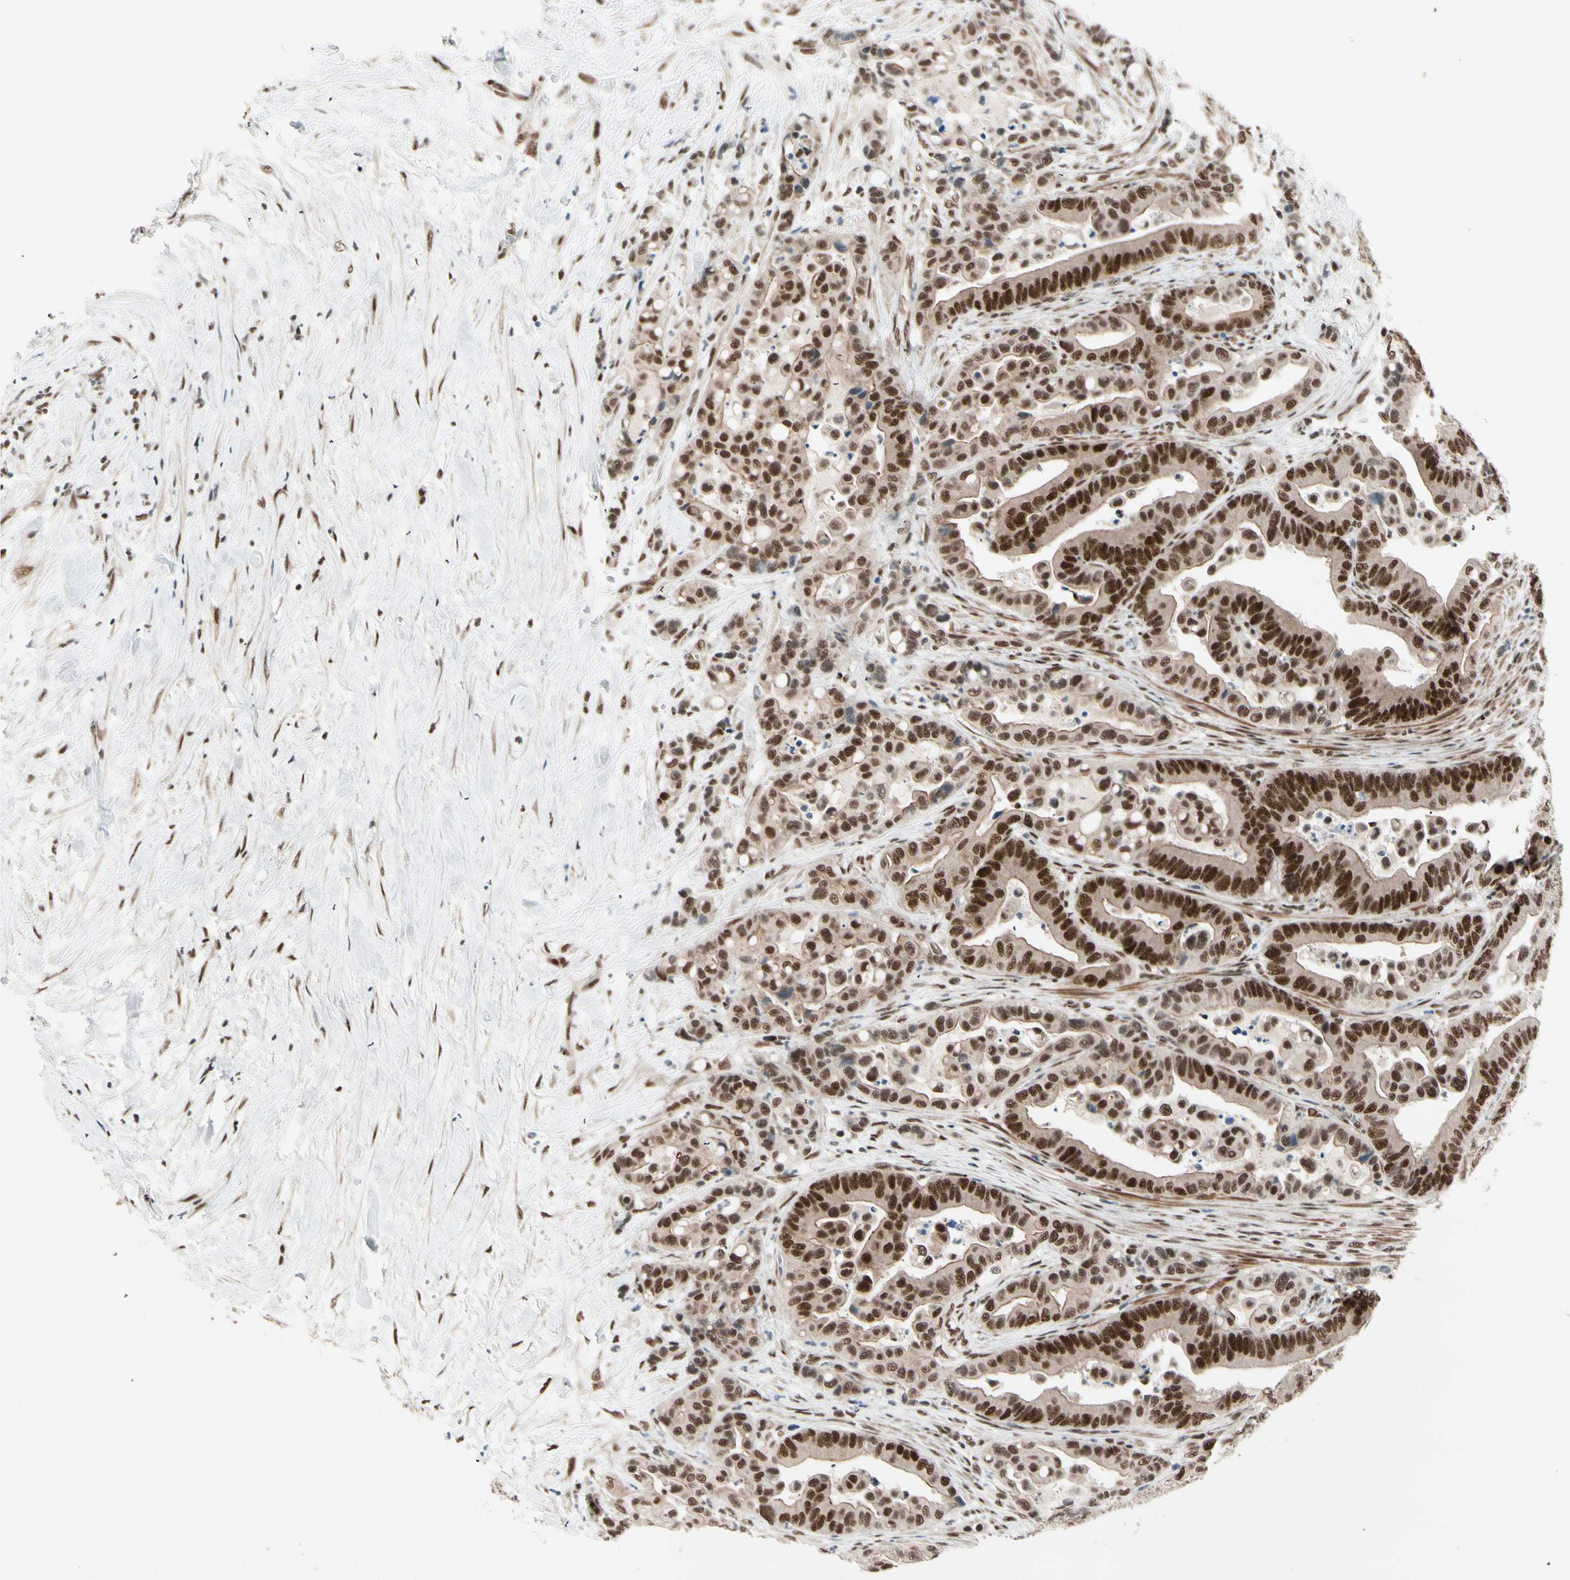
{"staining": {"intensity": "strong", "quantity": ">75%", "location": "nuclear"}, "tissue": "colorectal cancer", "cell_type": "Tumor cells", "image_type": "cancer", "snomed": [{"axis": "morphology", "description": "Normal tissue, NOS"}, {"axis": "morphology", "description": "Adenocarcinoma, NOS"}, {"axis": "topography", "description": "Colon"}], "caption": "IHC (DAB (3,3'-diaminobenzidine)) staining of human adenocarcinoma (colorectal) displays strong nuclear protein staining in about >75% of tumor cells.", "gene": "CHAMP1", "patient": {"sex": "male", "age": 82}}